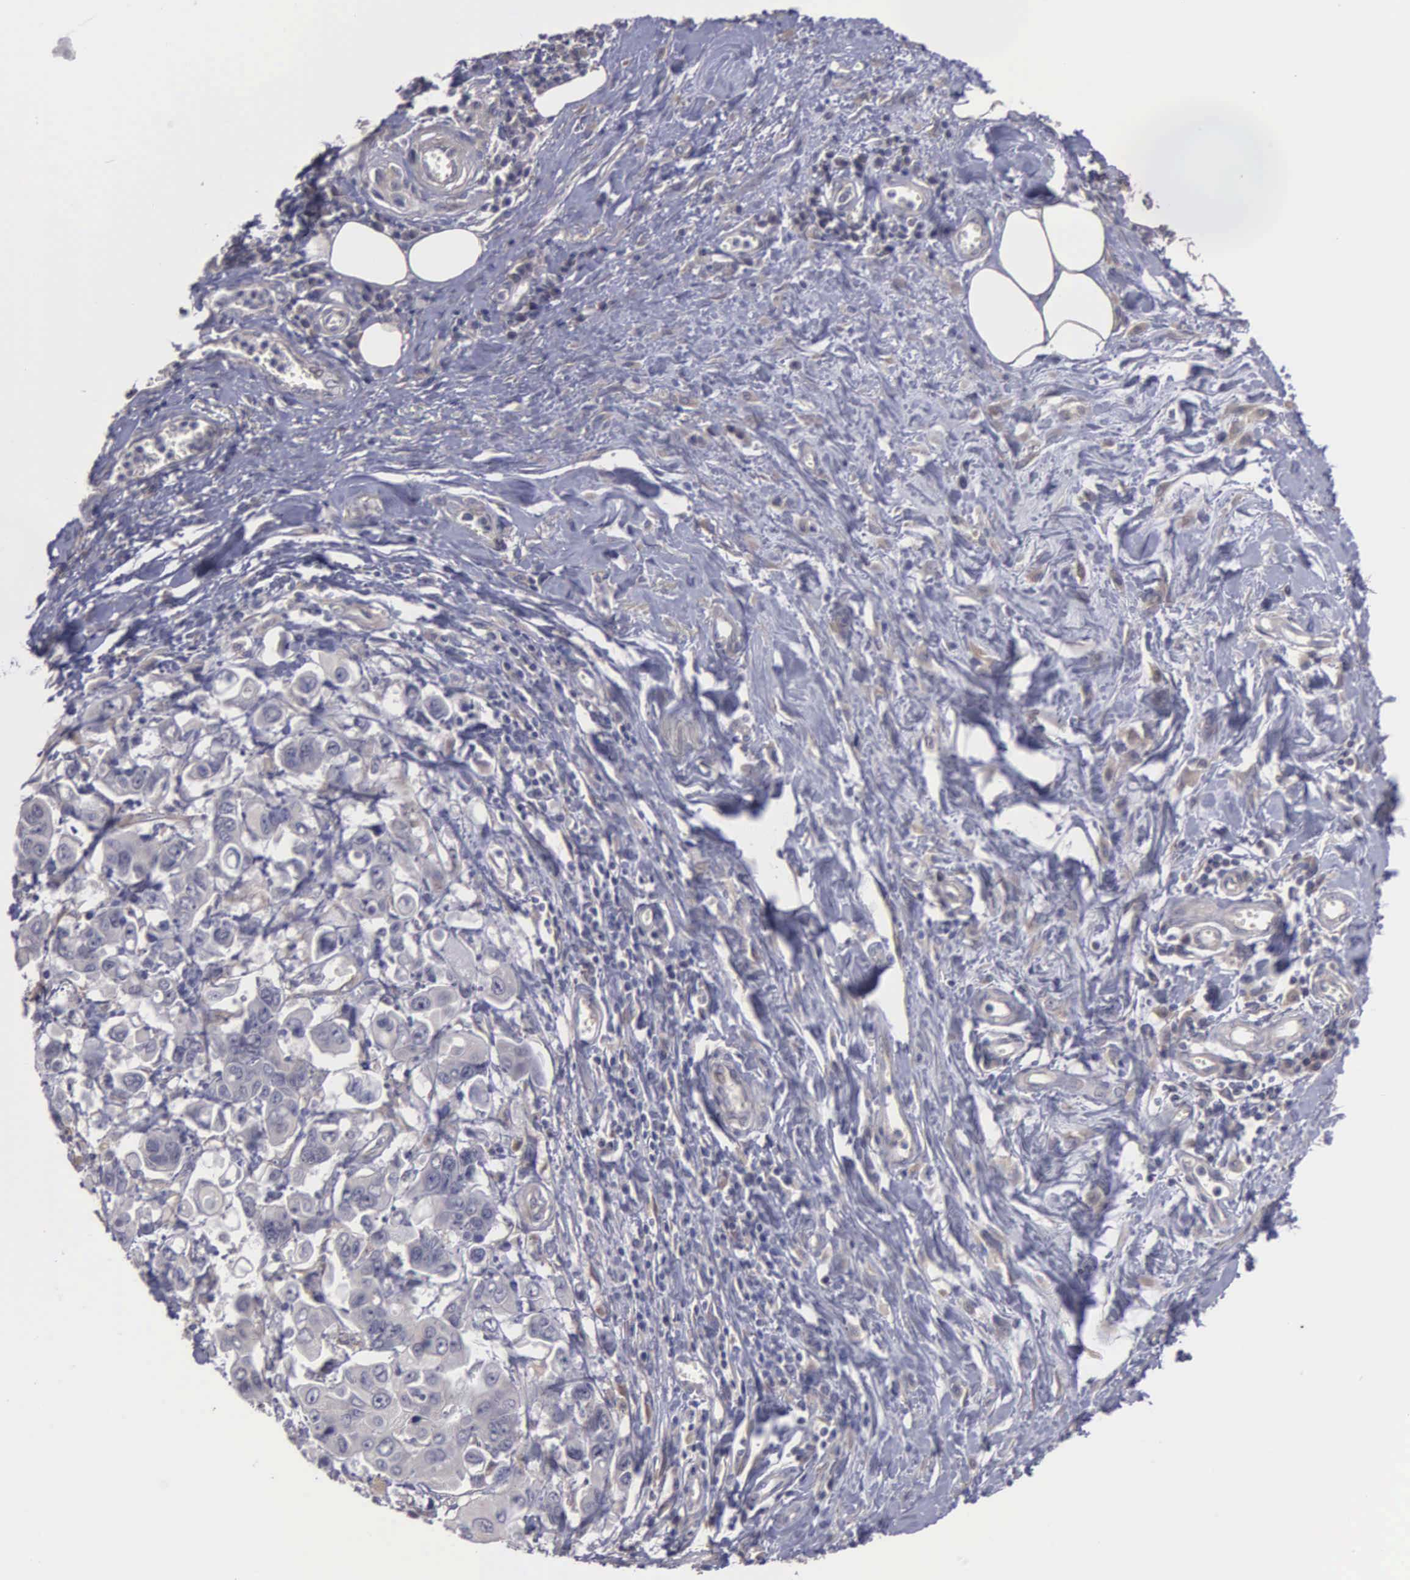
{"staining": {"intensity": "negative", "quantity": "none", "location": "none"}, "tissue": "stomach cancer", "cell_type": "Tumor cells", "image_type": "cancer", "snomed": [{"axis": "morphology", "description": "Adenocarcinoma, NOS"}, {"axis": "topography", "description": "Stomach, upper"}], "caption": "Stomach cancer (adenocarcinoma) was stained to show a protein in brown. There is no significant expression in tumor cells.", "gene": "RTL10", "patient": {"sex": "male", "age": 80}}